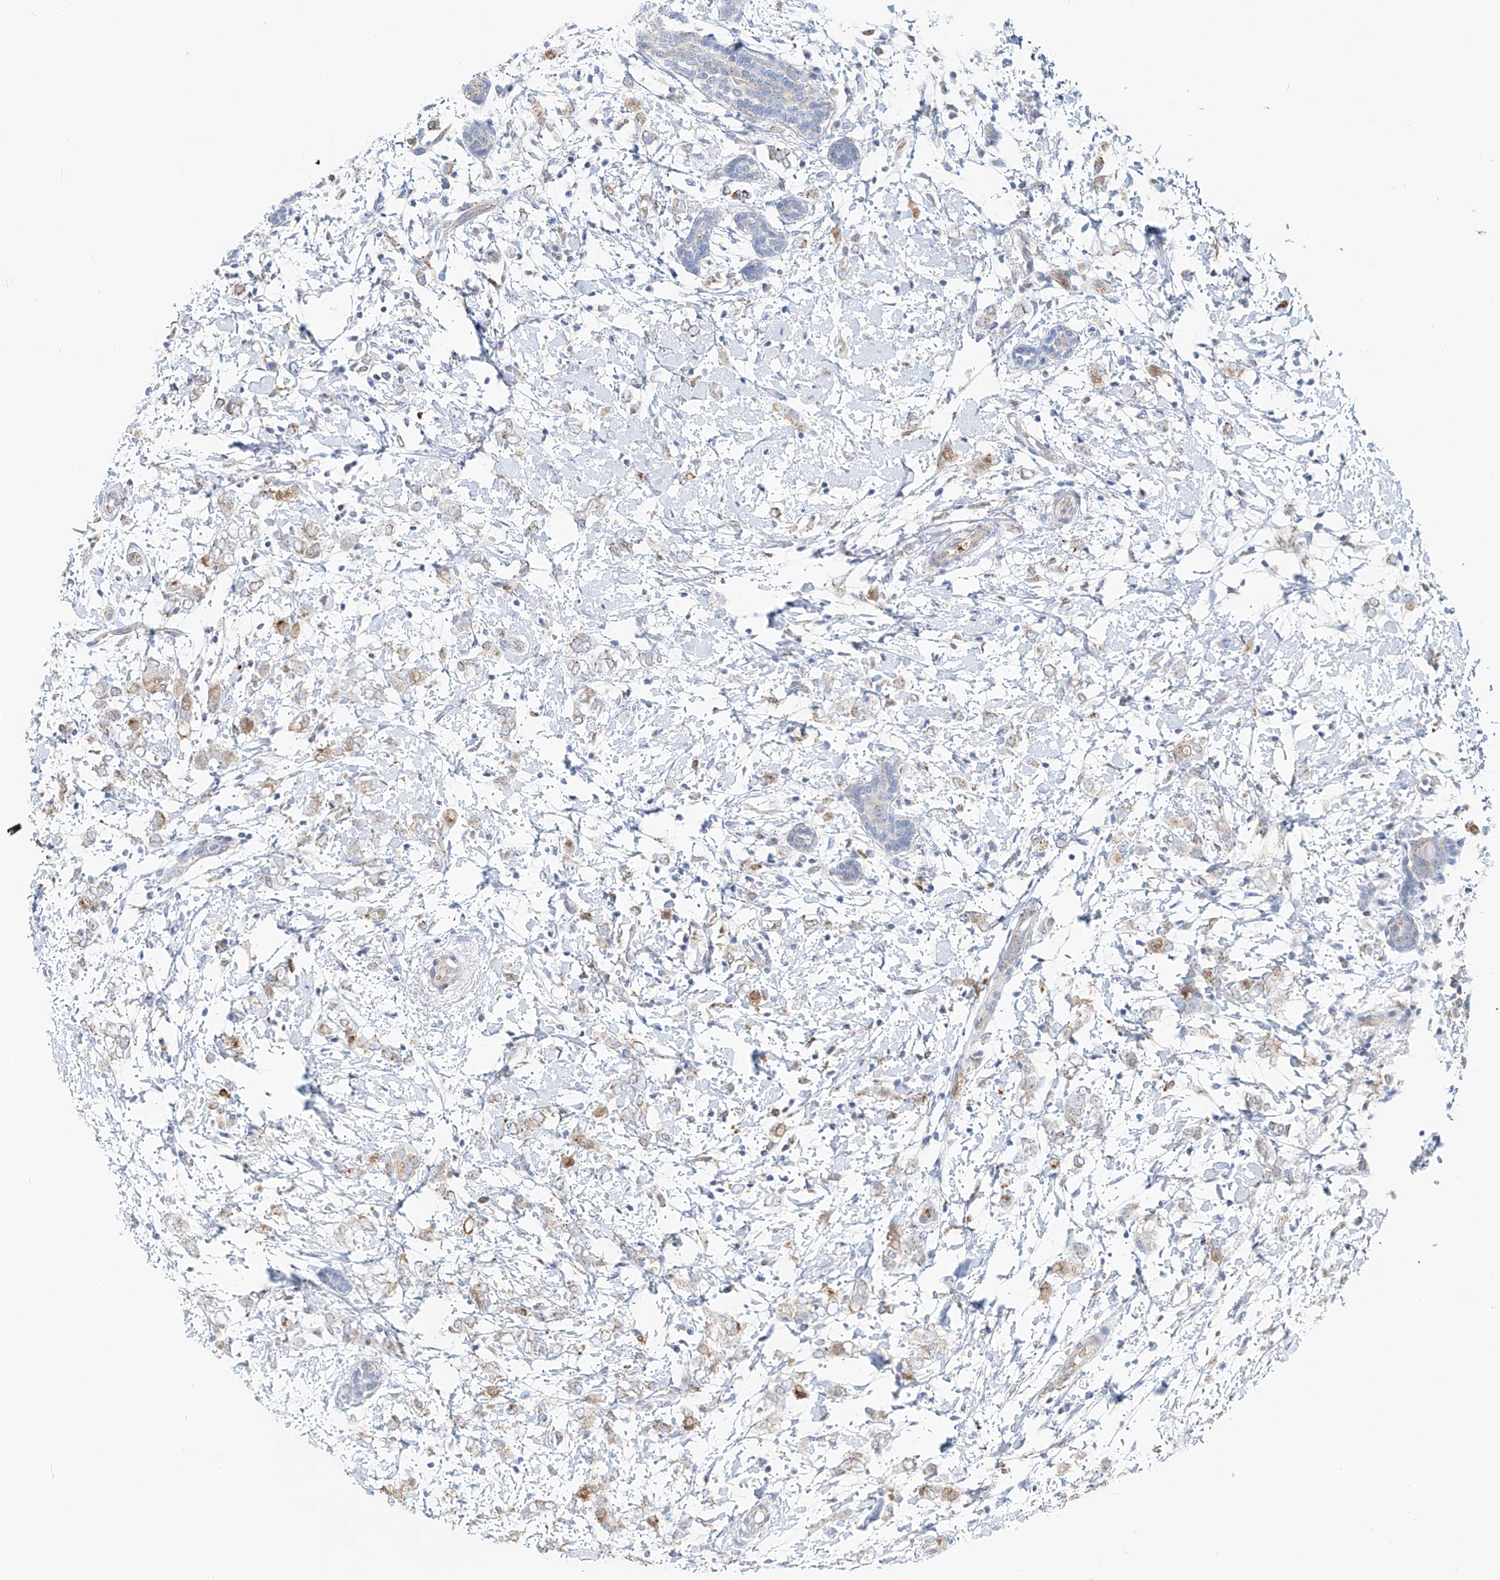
{"staining": {"intensity": "moderate", "quantity": "25%-75%", "location": "cytoplasmic/membranous"}, "tissue": "breast cancer", "cell_type": "Tumor cells", "image_type": "cancer", "snomed": [{"axis": "morphology", "description": "Normal tissue, NOS"}, {"axis": "morphology", "description": "Lobular carcinoma"}, {"axis": "topography", "description": "Breast"}], "caption": "This micrograph displays immunohistochemistry (IHC) staining of breast cancer, with medium moderate cytoplasmic/membranous expression in approximately 25%-75% of tumor cells.", "gene": "PTPRA", "patient": {"sex": "female", "age": 47}}